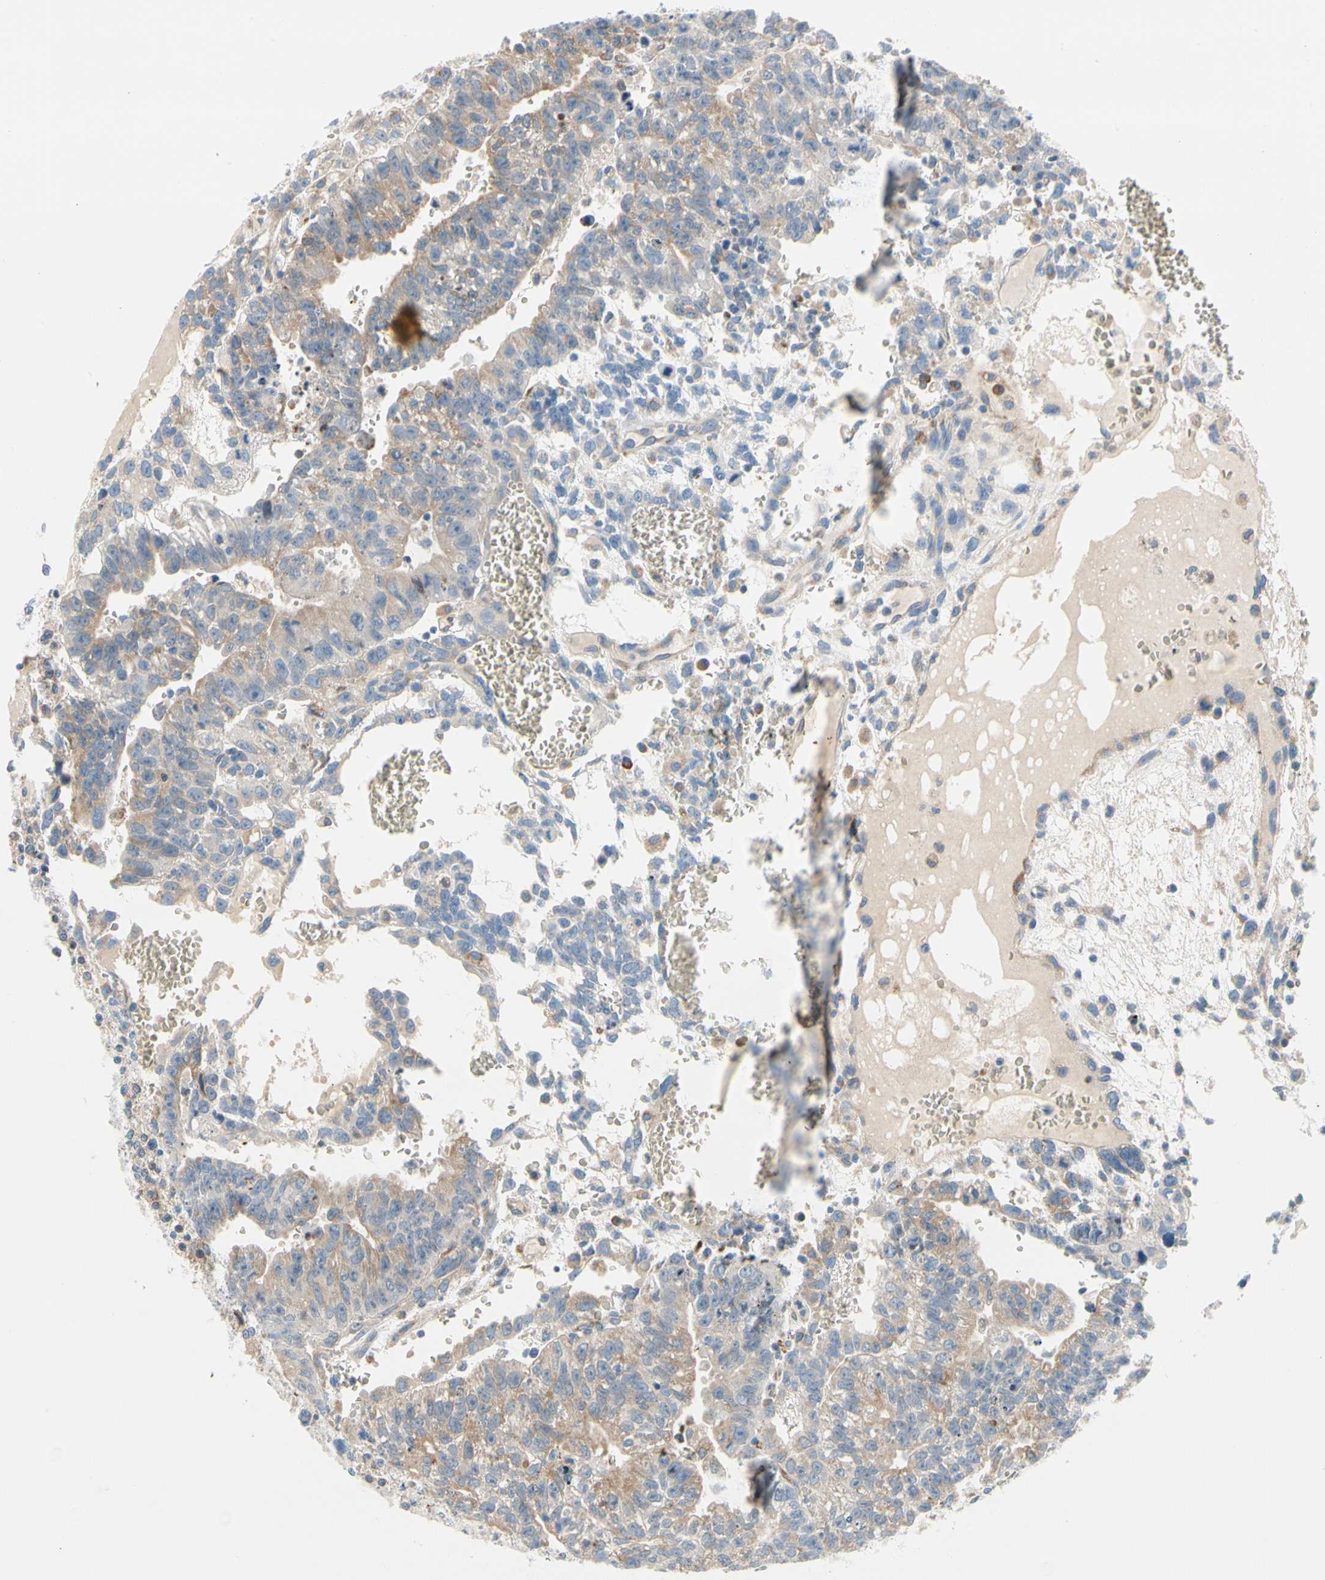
{"staining": {"intensity": "weak", "quantity": ">75%", "location": "cytoplasmic/membranous"}, "tissue": "testis cancer", "cell_type": "Tumor cells", "image_type": "cancer", "snomed": [{"axis": "morphology", "description": "Seminoma, NOS"}, {"axis": "morphology", "description": "Carcinoma, Embryonal, NOS"}, {"axis": "topography", "description": "Testis"}], "caption": "The image reveals a brown stain indicating the presence of a protein in the cytoplasmic/membranous of tumor cells in testis cancer (seminoma). (DAB (3,3'-diaminobenzidine) = brown stain, brightfield microscopy at high magnification).", "gene": "STXBP1", "patient": {"sex": "male", "age": 52}}